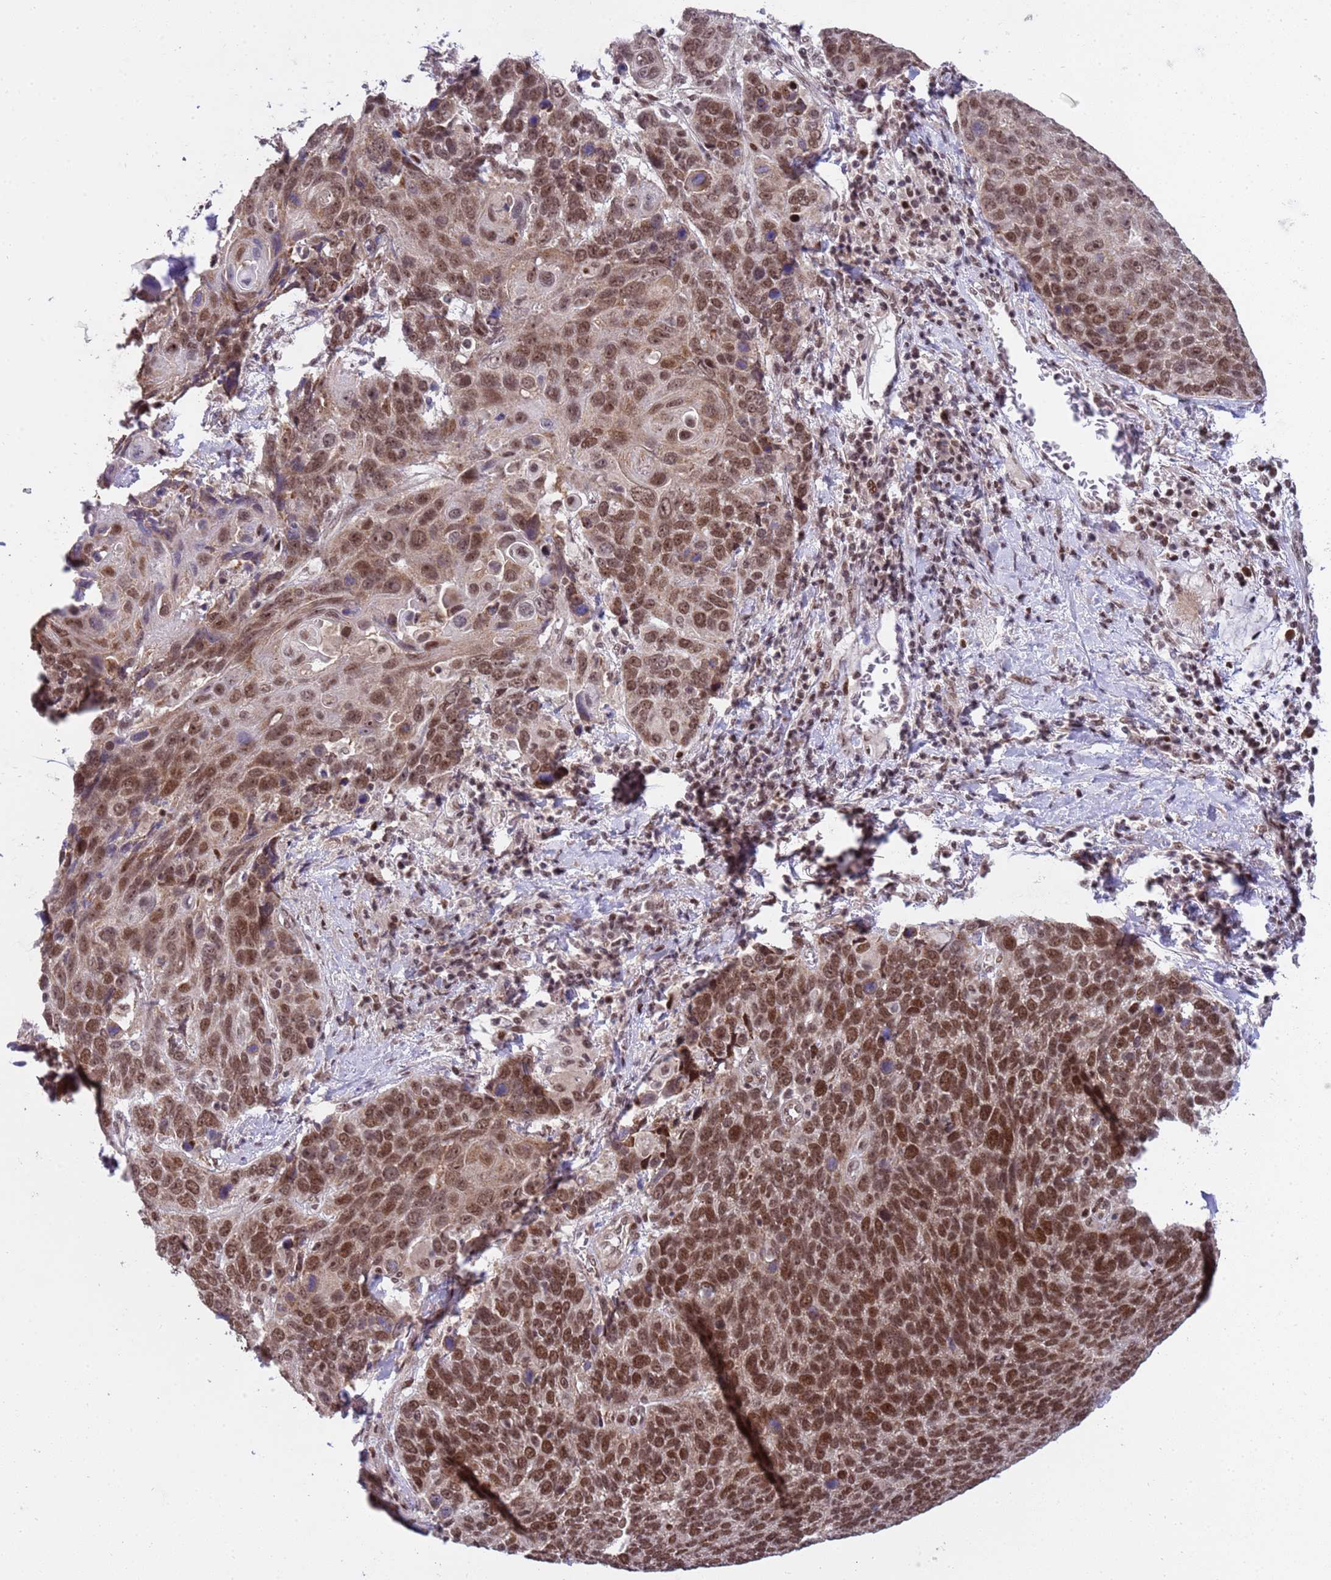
{"staining": {"intensity": "moderate", "quantity": ">75%", "location": "nuclear"}, "tissue": "lung cancer", "cell_type": "Tumor cells", "image_type": "cancer", "snomed": [{"axis": "morphology", "description": "Squamous cell carcinoma, NOS"}, {"axis": "topography", "description": "Lung"}], "caption": "An immunohistochemistry (IHC) histopathology image of tumor tissue is shown. Protein staining in brown shows moderate nuclear positivity in lung squamous cell carcinoma within tumor cells.", "gene": "PPM1H", "patient": {"sex": "male", "age": 66}}